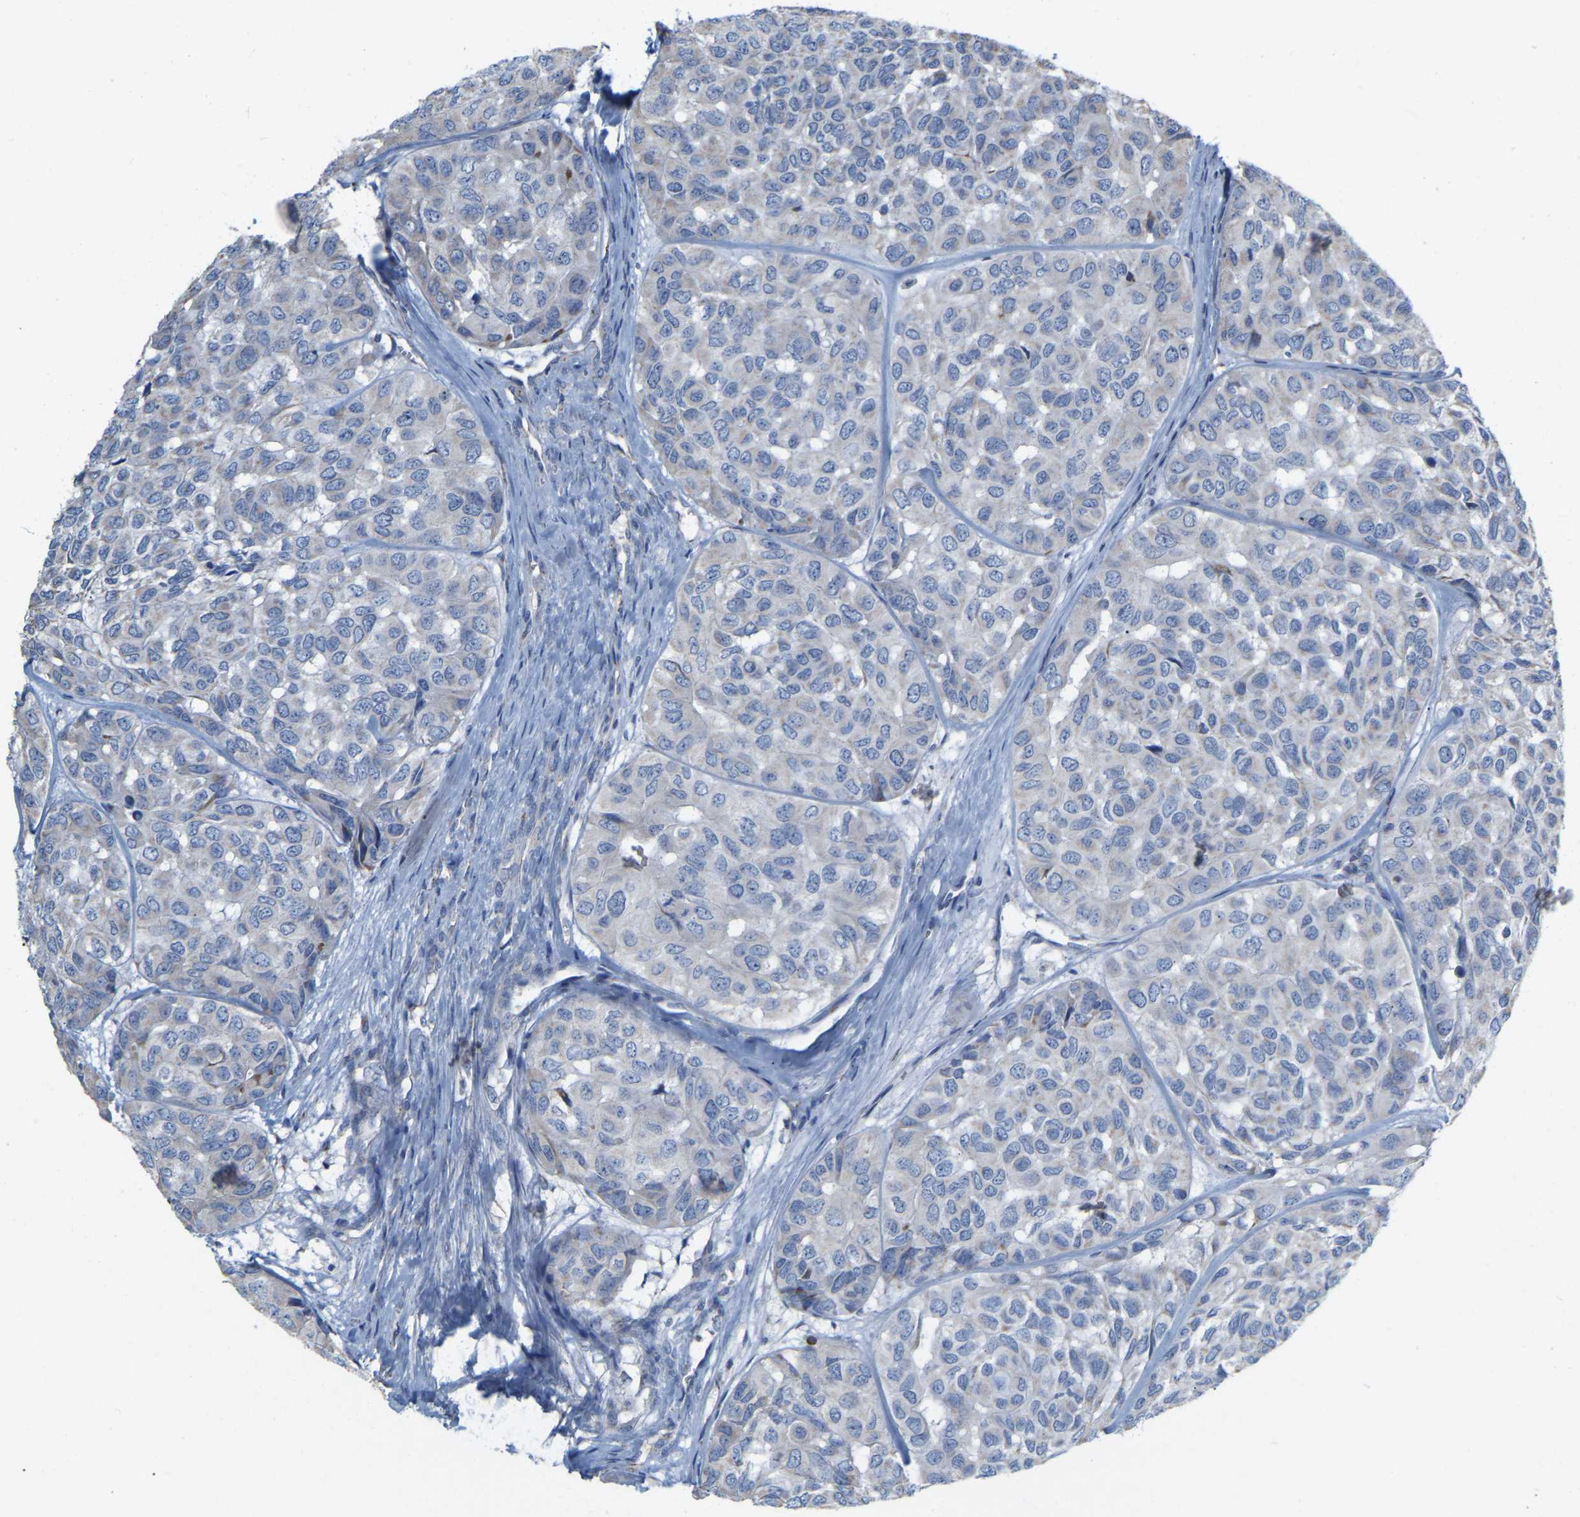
{"staining": {"intensity": "weak", "quantity": "<25%", "location": "cytoplasmic/membranous"}, "tissue": "head and neck cancer", "cell_type": "Tumor cells", "image_type": "cancer", "snomed": [{"axis": "morphology", "description": "Adenocarcinoma, NOS"}, {"axis": "topography", "description": "Salivary gland, NOS"}, {"axis": "topography", "description": "Head-Neck"}], "caption": "An immunohistochemistry histopathology image of adenocarcinoma (head and neck) is shown. There is no staining in tumor cells of adenocarcinoma (head and neck). (DAB (3,3'-diaminobenzidine) IHC, high magnification).", "gene": "CBLB", "patient": {"sex": "female", "age": 76}}